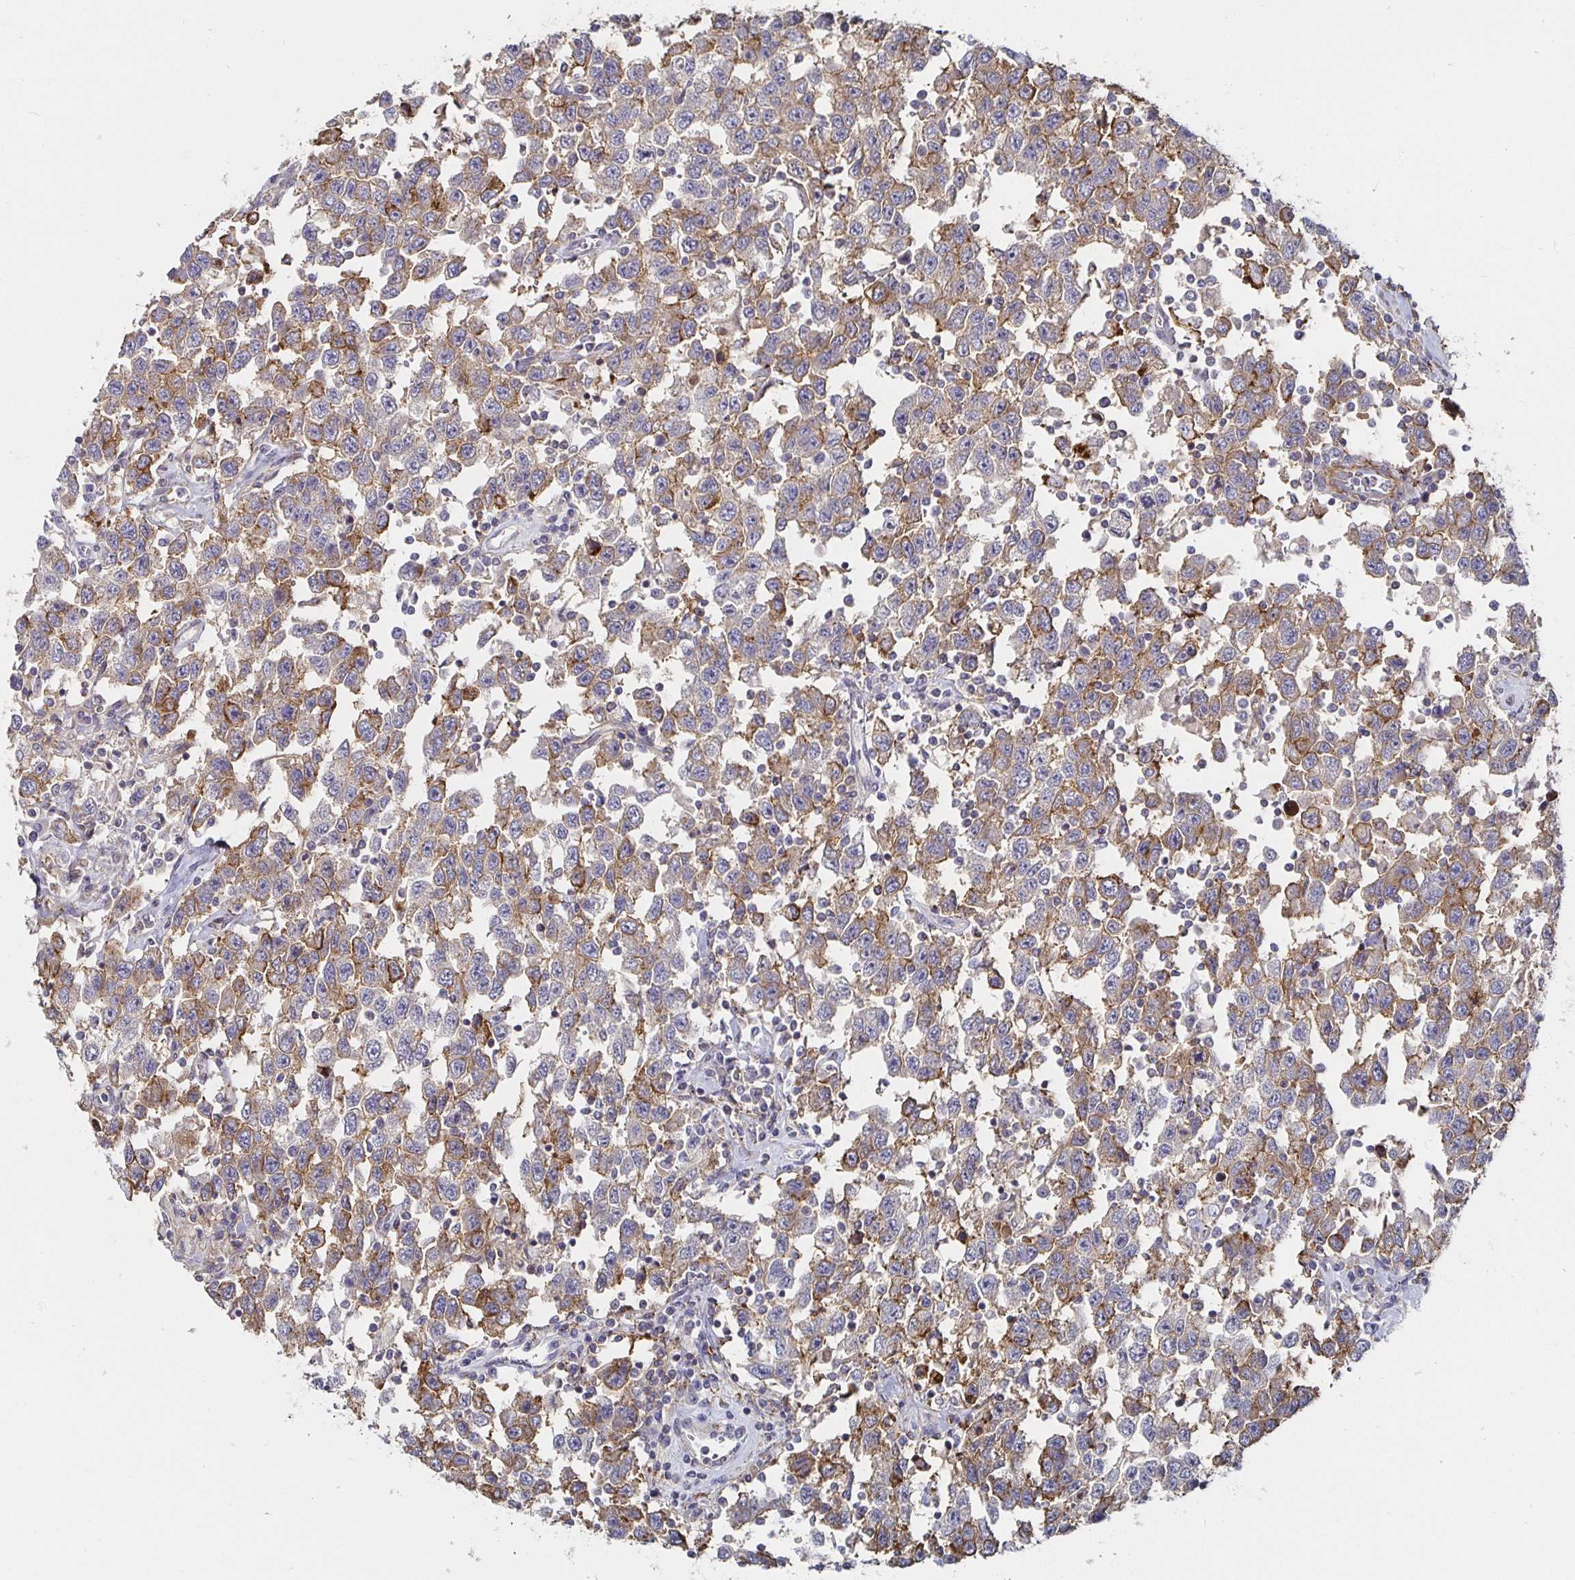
{"staining": {"intensity": "weak", "quantity": ">75%", "location": "cytoplasmic/membranous"}, "tissue": "testis cancer", "cell_type": "Tumor cells", "image_type": "cancer", "snomed": [{"axis": "morphology", "description": "Seminoma, NOS"}, {"axis": "topography", "description": "Testis"}], "caption": "Weak cytoplasmic/membranous expression for a protein is present in approximately >75% of tumor cells of testis cancer using IHC.", "gene": "GJA4", "patient": {"sex": "male", "age": 41}}